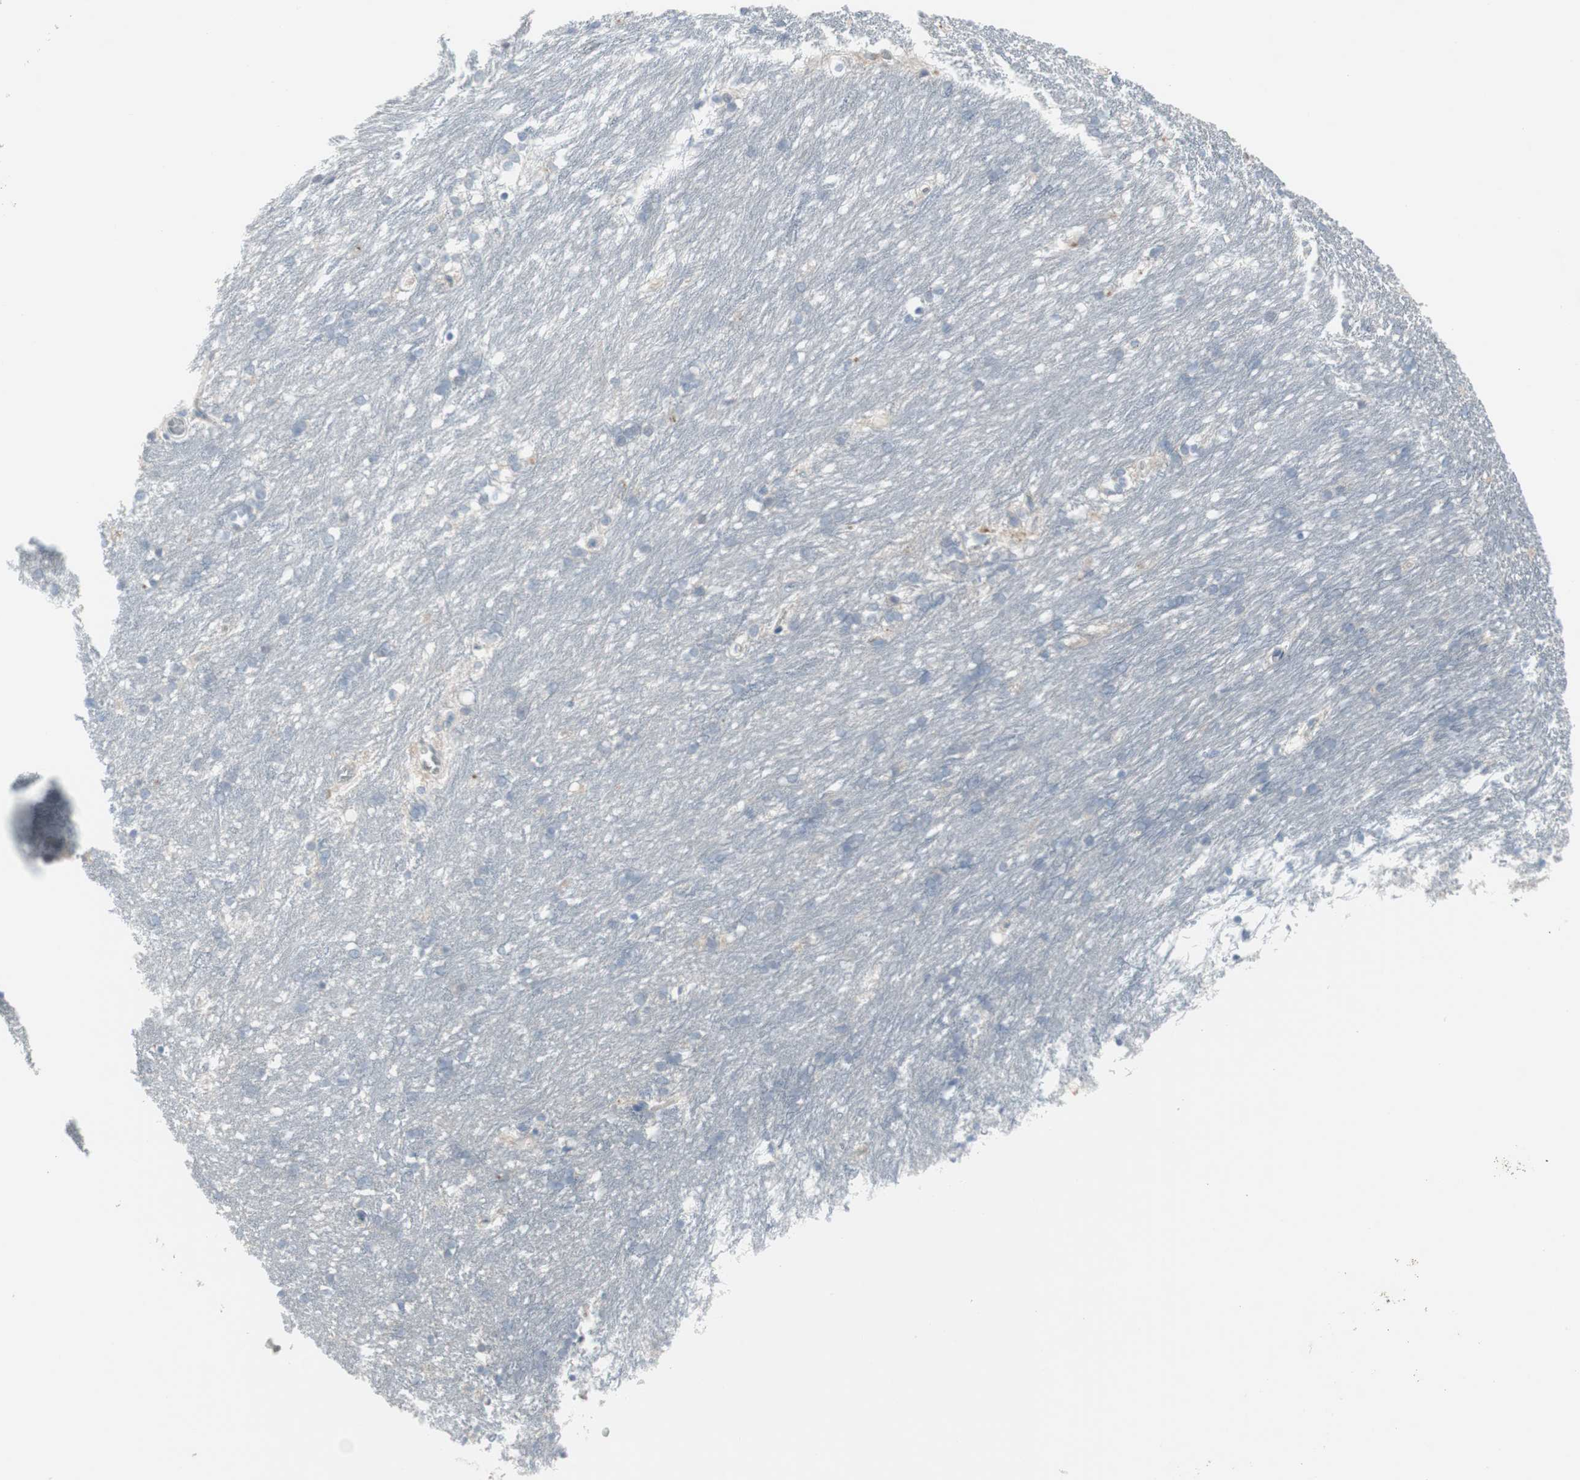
{"staining": {"intensity": "negative", "quantity": "none", "location": "none"}, "tissue": "caudate", "cell_type": "Glial cells", "image_type": "normal", "snomed": [{"axis": "morphology", "description": "Normal tissue, NOS"}, {"axis": "topography", "description": "Lateral ventricle wall"}], "caption": "This is a photomicrograph of immunohistochemistry (IHC) staining of unremarkable caudate, which shows no staining in glial cells.", "gene": "PIGR", "patient": {"sex": "female", "age": 19}}